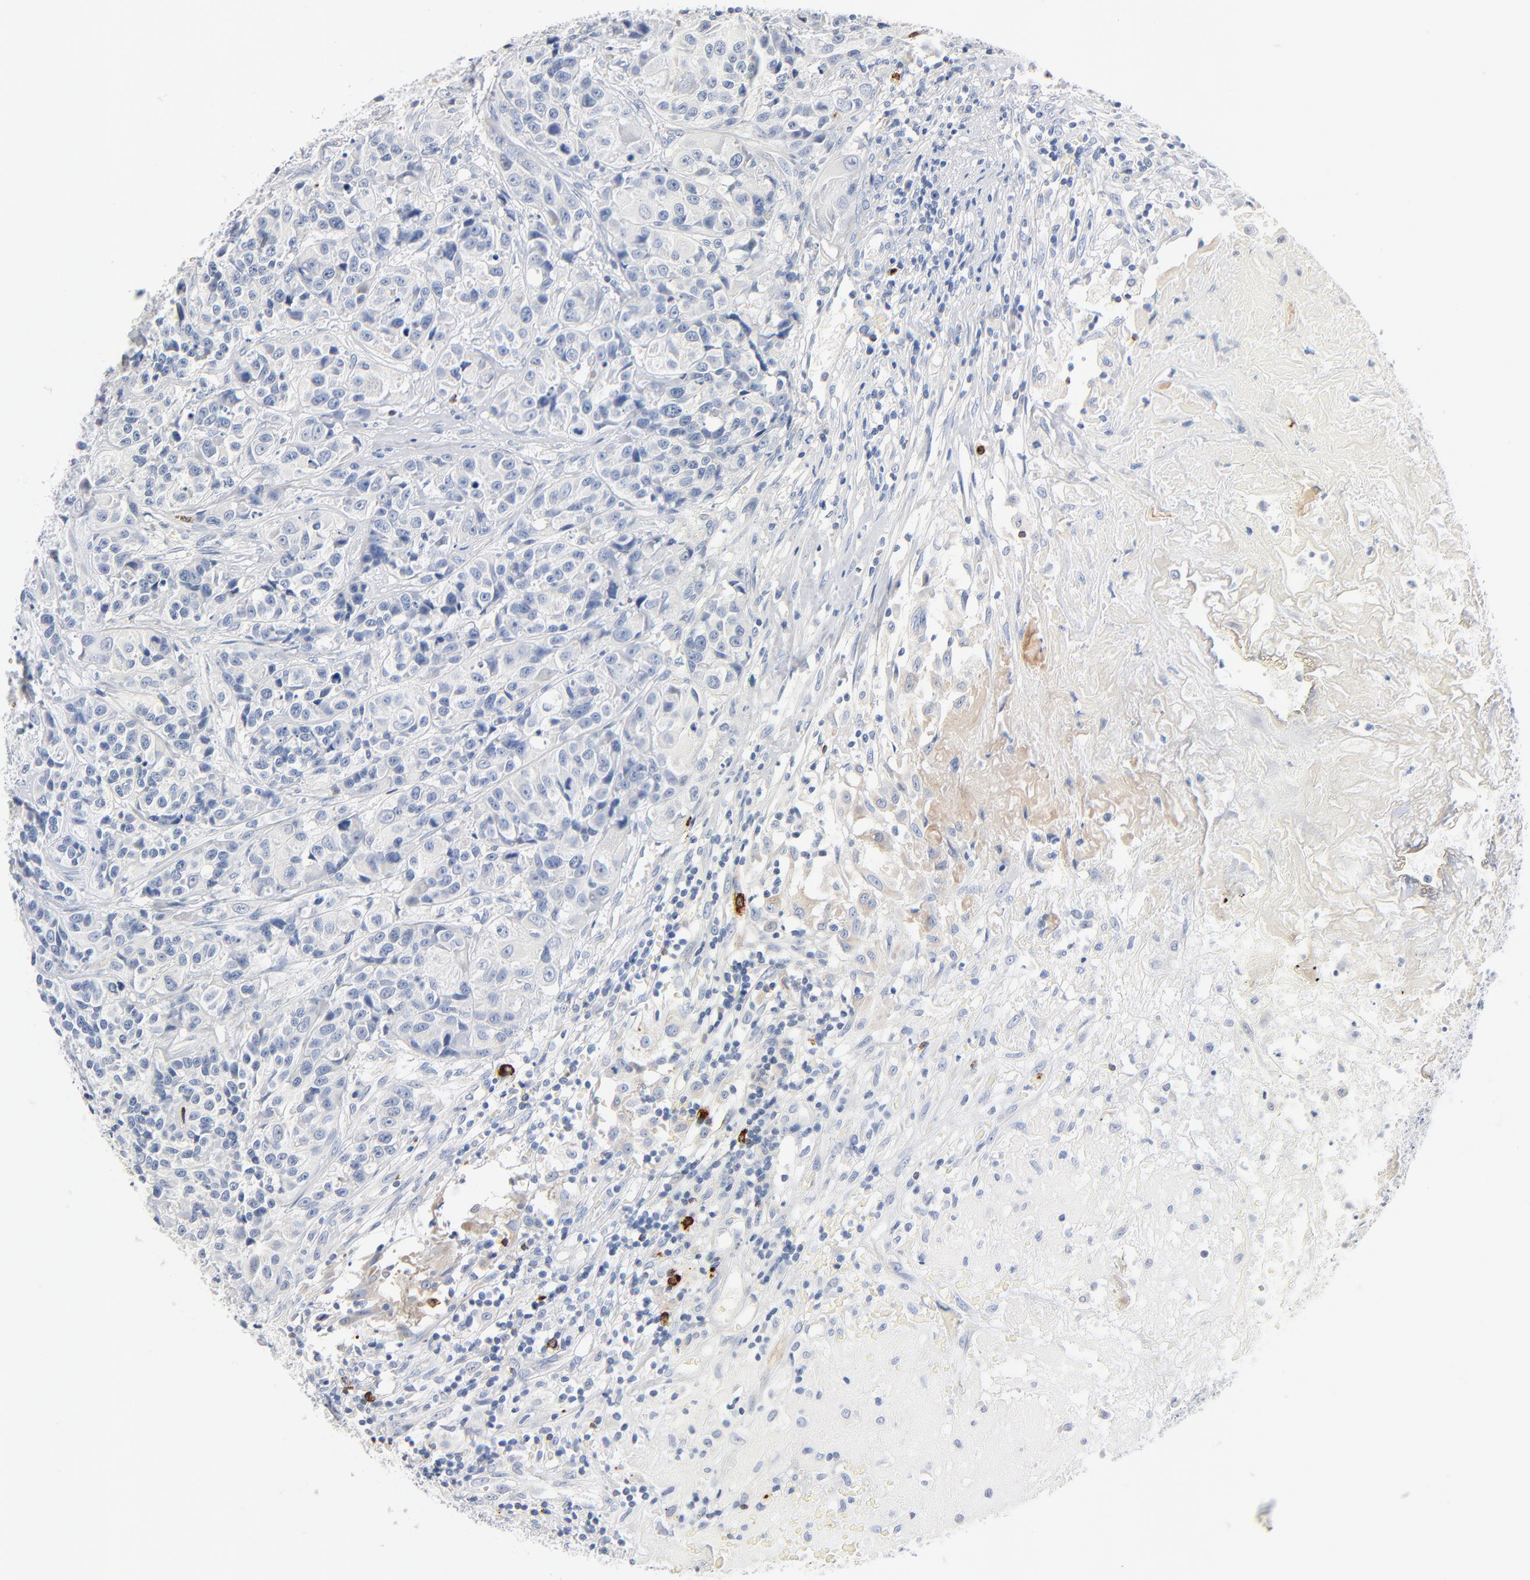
{"staining": {"intensity": "negative", "quantity": "none", "location": "none"}, "tissue": "urothelial cancer", "cell_type": "Tumor cells", "image_type": "cancer", "snomed": [{"axis": "morphology", "description": "Urothelial carcinoma, High grade"}, {"axis": "topography", "description": "Urinary bladder"}], "caption": "Tumor cells are negative for brown protein staining in urothelial cancer.", "gene": "GZMB", "patient": {"sex": "female", "age": 81}}